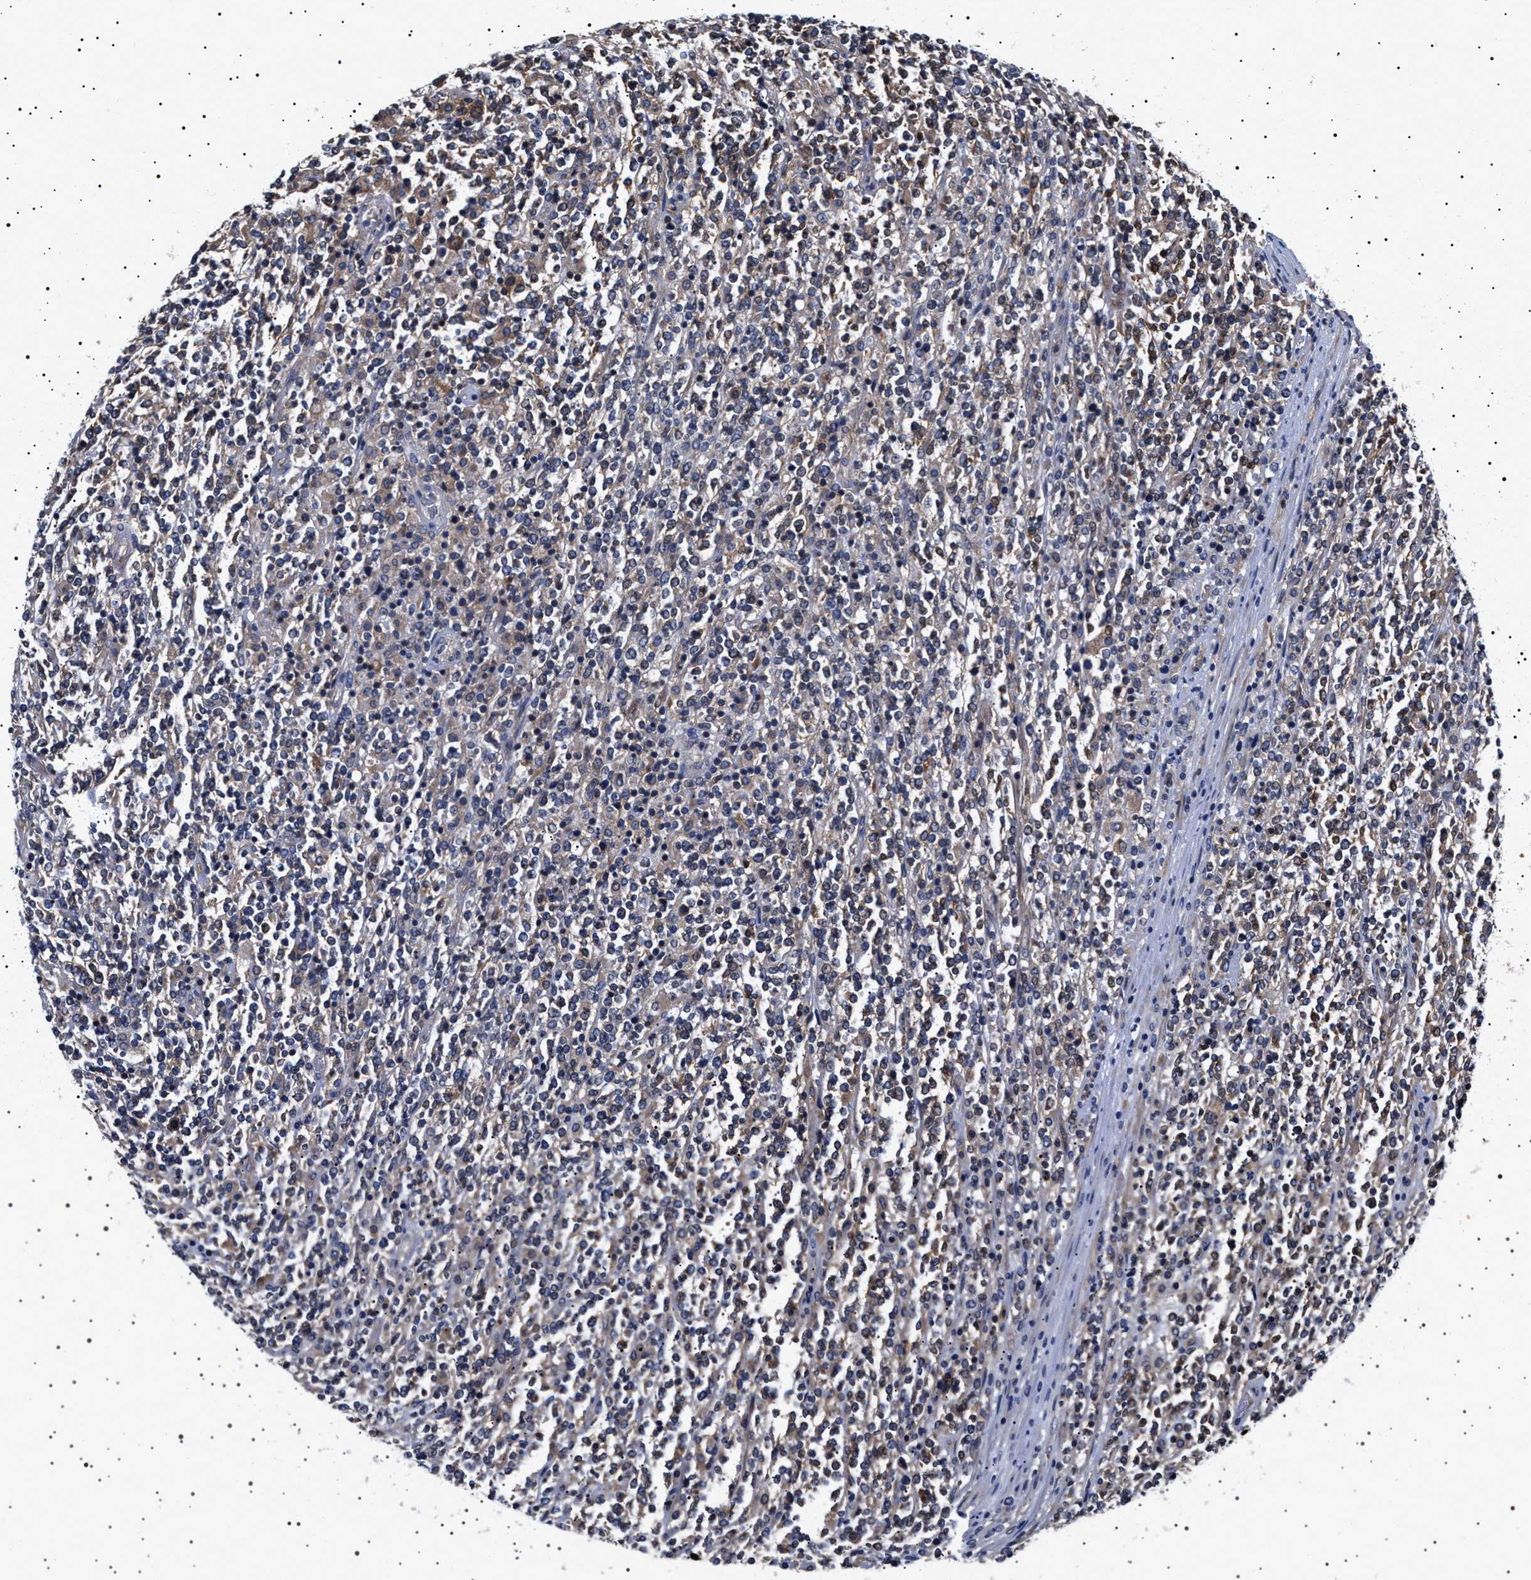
{"staining": {"intensity": "weak", "quantity": "<25%", "location": "nuclear"}, "tissue": "lymphoma", "cell_type": "Tumor cells", "image_type": "cancer", "snomed": [{"axis": "morphology", "description": "Malignant lymphoma, non-Hodgkin's type, High grade"}, {"axis": "topography", "description": "Soft tissue"}], "caption": "Tumor cells show no significant protein staining in lymphoma.", "gene": "SLC4A7", "patient": {"sex": "male", "age": 18}}